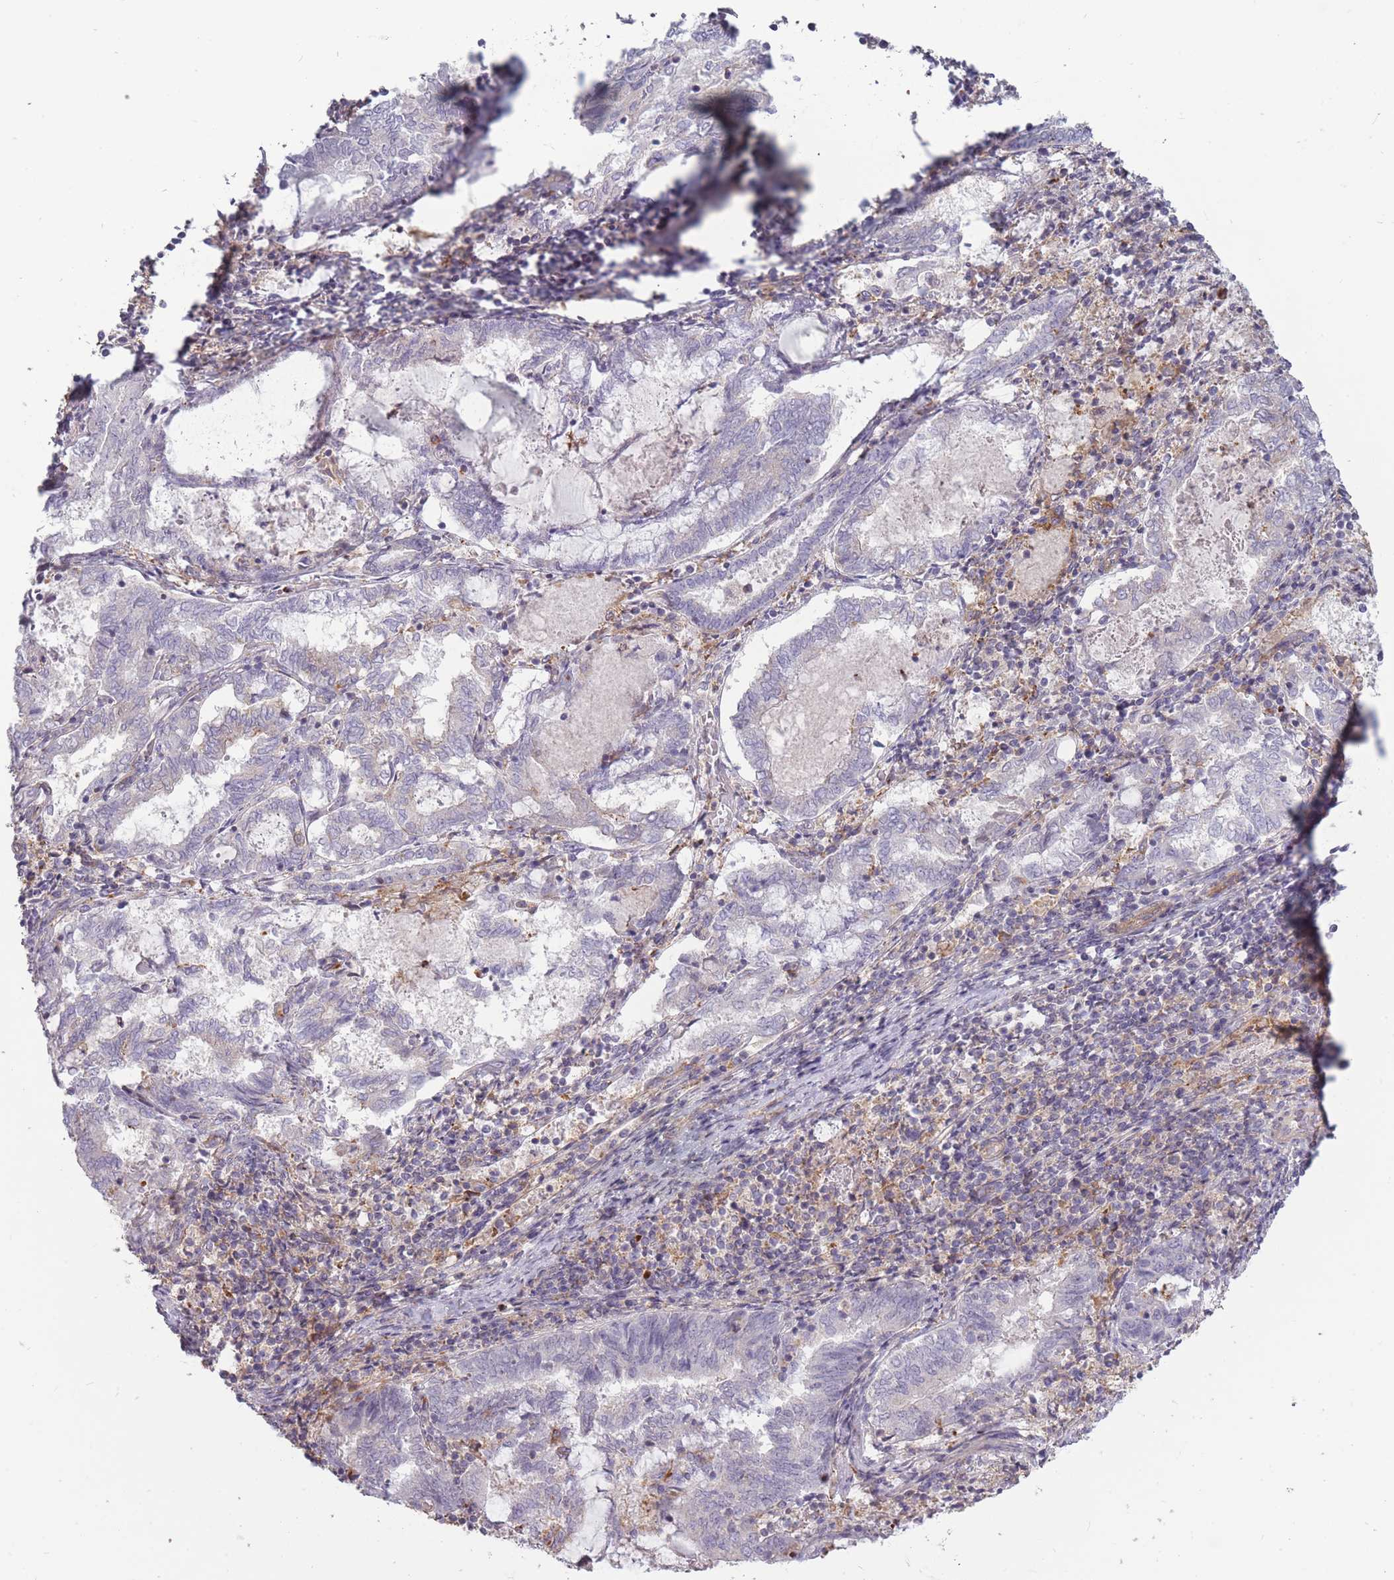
{"staining": {"intensity": "negative", "quantity": "none", "location": "none"}, "tissue": "endometrial cancer", "cell_type": "Tumor cells", "image_type": "cancer", "snomed": [{"axis": "morphology", "description": "Adenocarcinoma, NOS"}, {"axis": "topography", "description": "Endometrium"}], "caption": "Protein analysis of endometrial adenocarcinoma demonstrates no significant expression in tumor cells. Brightfield microscopy of IHC stained with DAB (3,3'-diaminobenzidine) (brown) and hematoxylin (blue), captured at high magnification.", "gene": "TET3", "patient": {"sex": "female", "age": 80}}